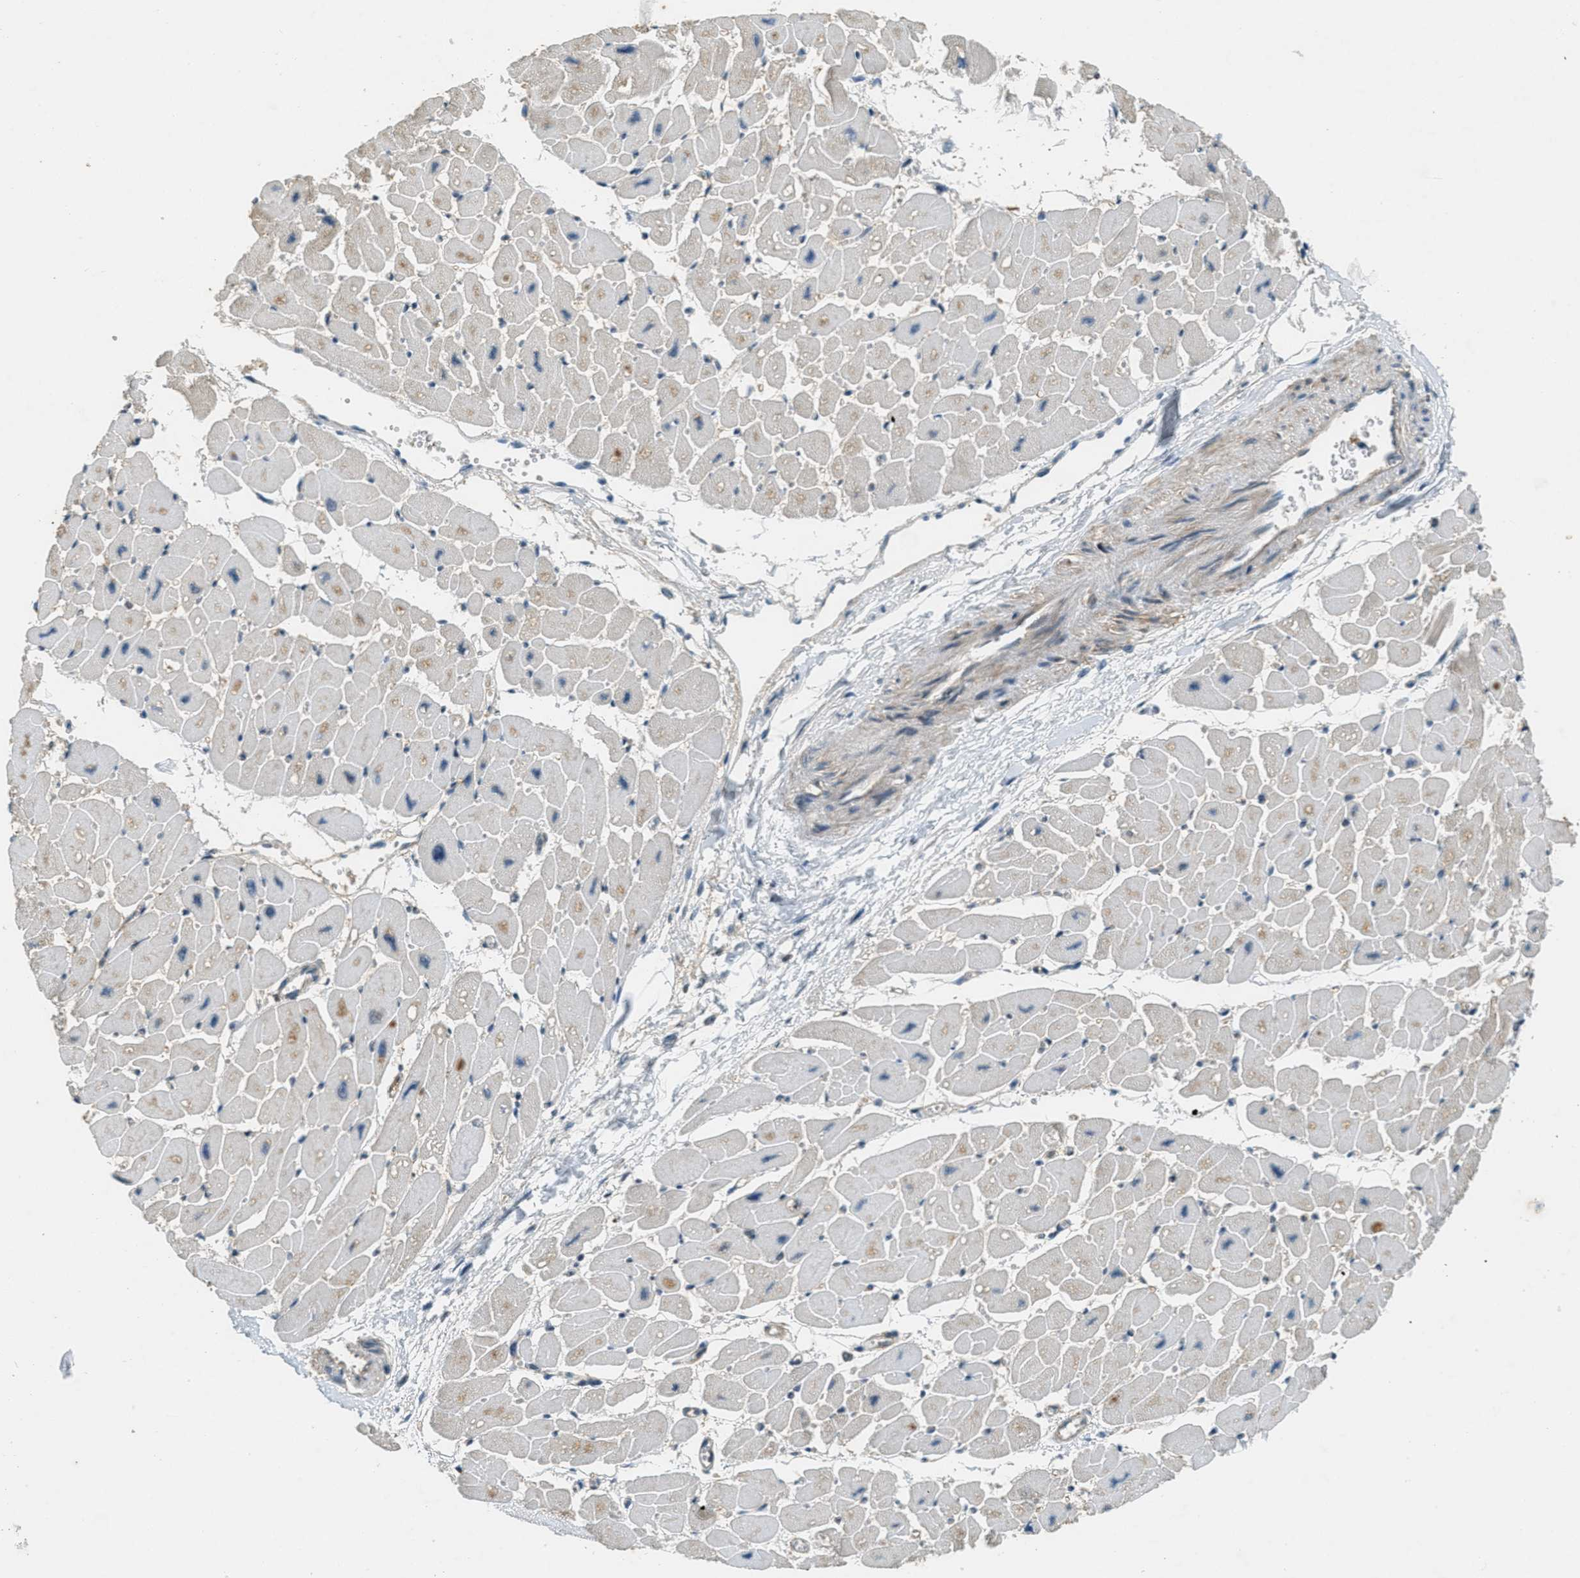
{"staining": {"intensity": "weak", "quantity": "<25%", "location": "cytoplasmic/membranous"}, "tissue": "heart muscle", "cell_type": "Cardiomyocytes", "image_type": "normal", "snomed": [{"axis": "morphology", "description": "Normal tissue, NOS"}, {"axis": "topography", "description": "Heart"}], "caption": "Cardiomyocytes show no significant staining in benign heart muscle.", "gene": "TCF20", "patient": {"sex": "female", "age": 54}}